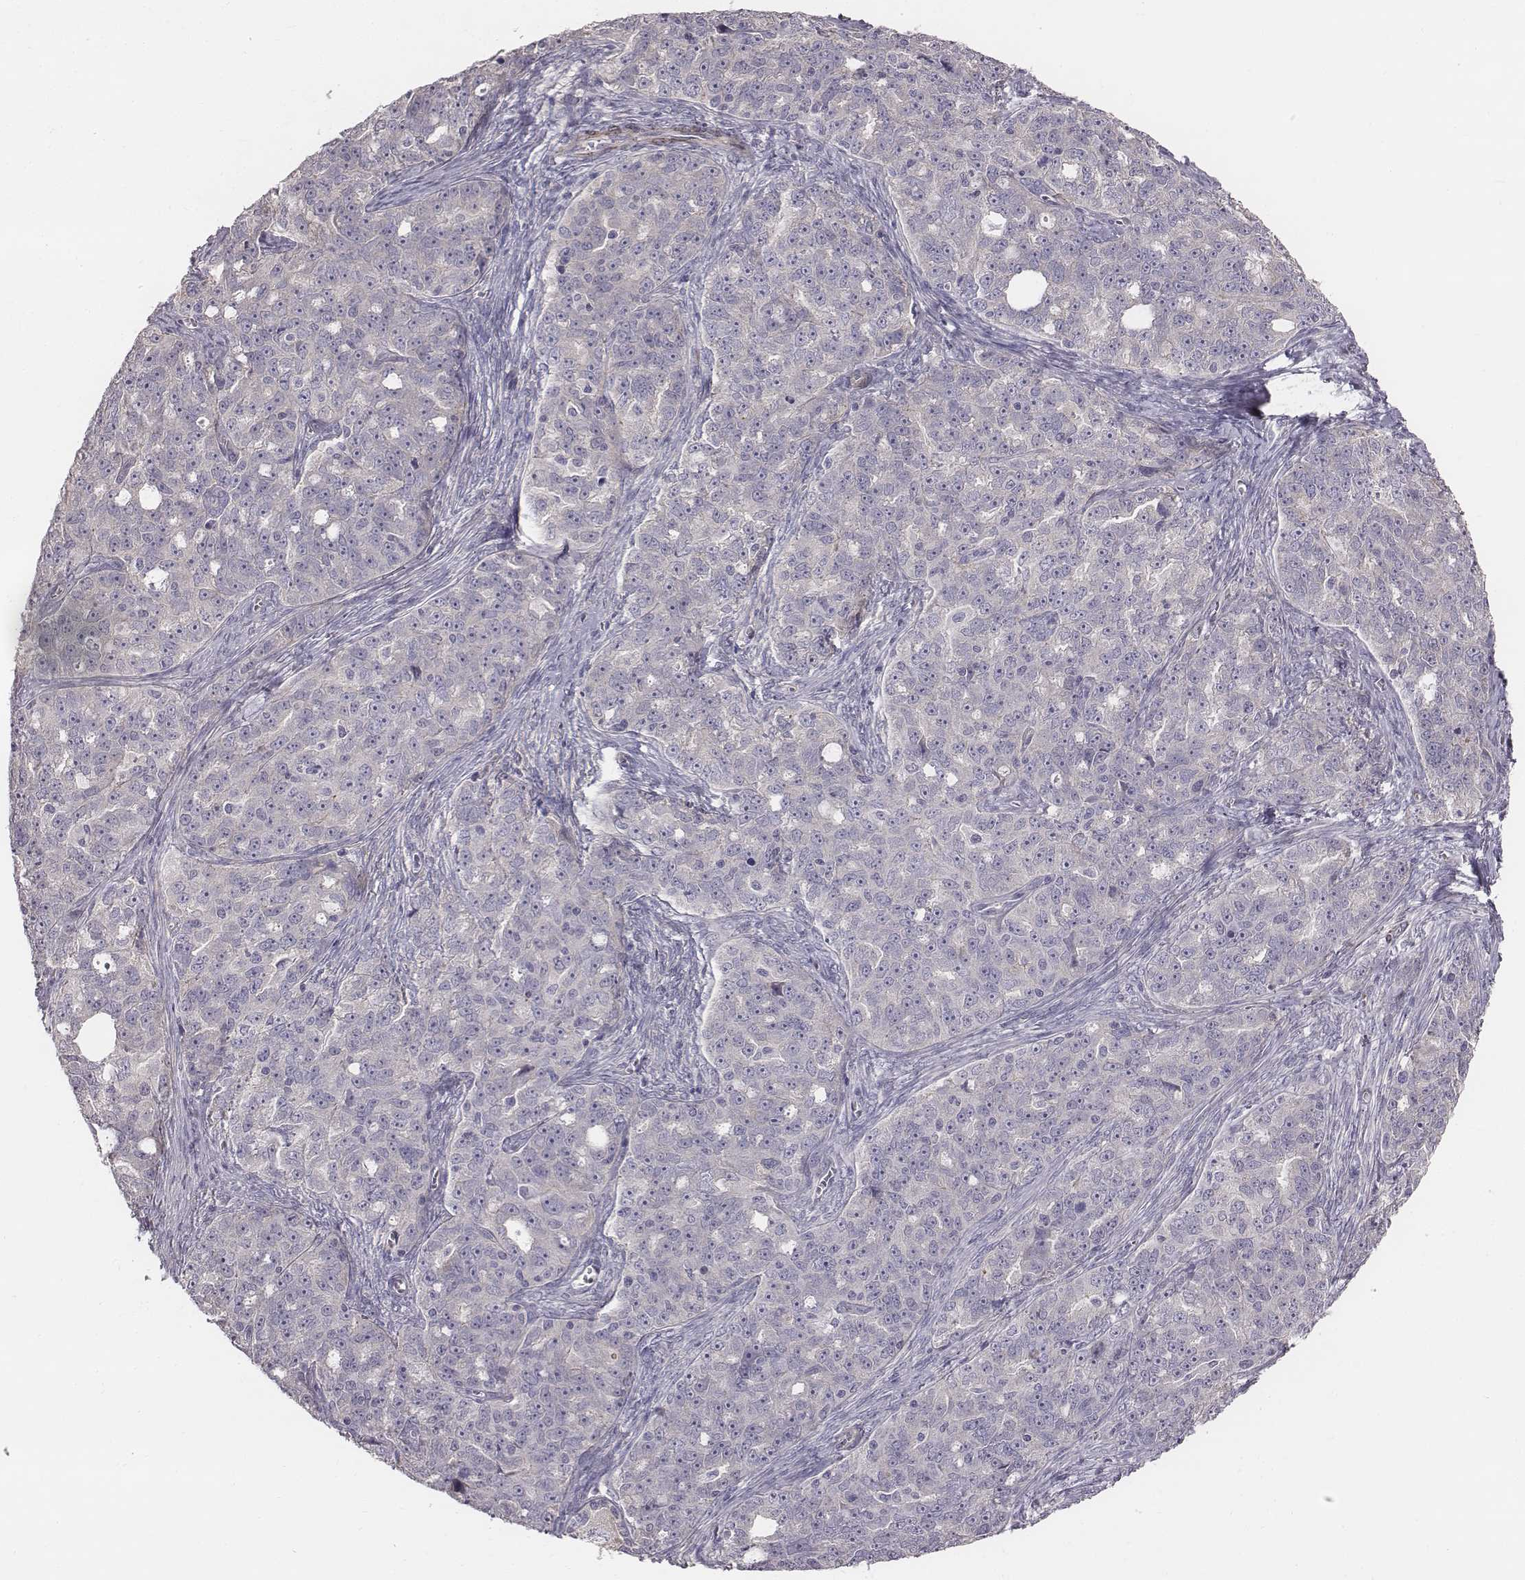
{"staining": {"intensity": "negative", "quantity": "none", "location": "none"}, "tissue": "ovarian cancer", "cell_type": "Tumor cells", "image_type": "cancer", "snomed": [{"axis": "morphology", "description": "Cystadenocarcinoma, serous, NOS"}, {"axis": "topography", "description": "Ovary"}], "caption": "DAB (3,3'-diaminobenzidine) immunohistochemical staining of human ovarian cancer reveals no significant staining in tumor cells. (DAB immunohistochemistry (IHC) with hematoxylin counter stain).", "gene": "PRKCZ", "patient": {"sex": "female", "age": 51}}